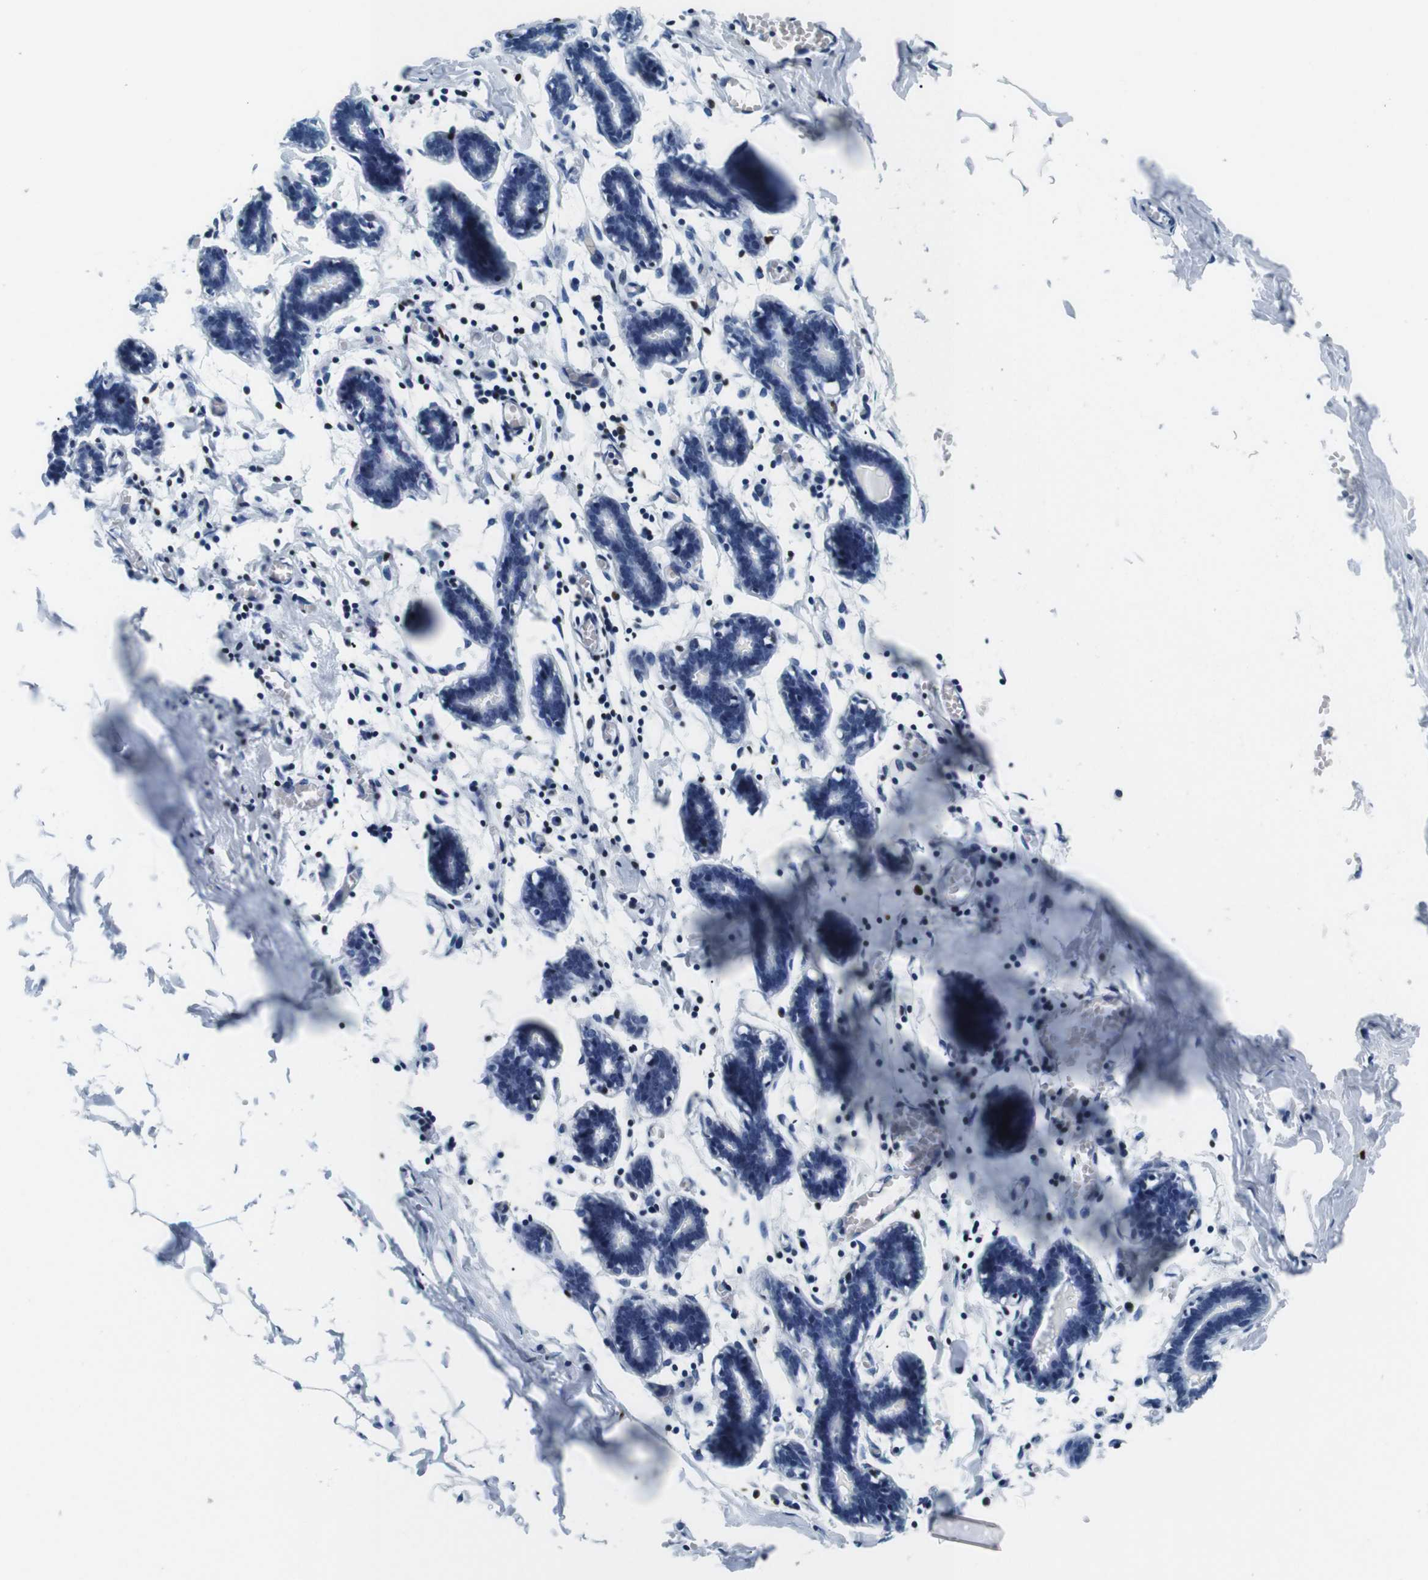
{"staining": {"intensity": "negative", "quantity": "none", "location": "none"}, "tissue": "breast", "cell_type": "Adipocytes", "image_type": "normal", "snomed": [{"axis": "morphology", "description": "Normal tissue, NOS"}, {"axis": "topography", "description": "Breast"}], "caption": "An immunohistochemistry (IHC) micrograph of unremarkable breast is shown. There is no staining in adipocytes of breast.", "gene": "IRF8", "patient": {"sex": "female", "age": 27}}